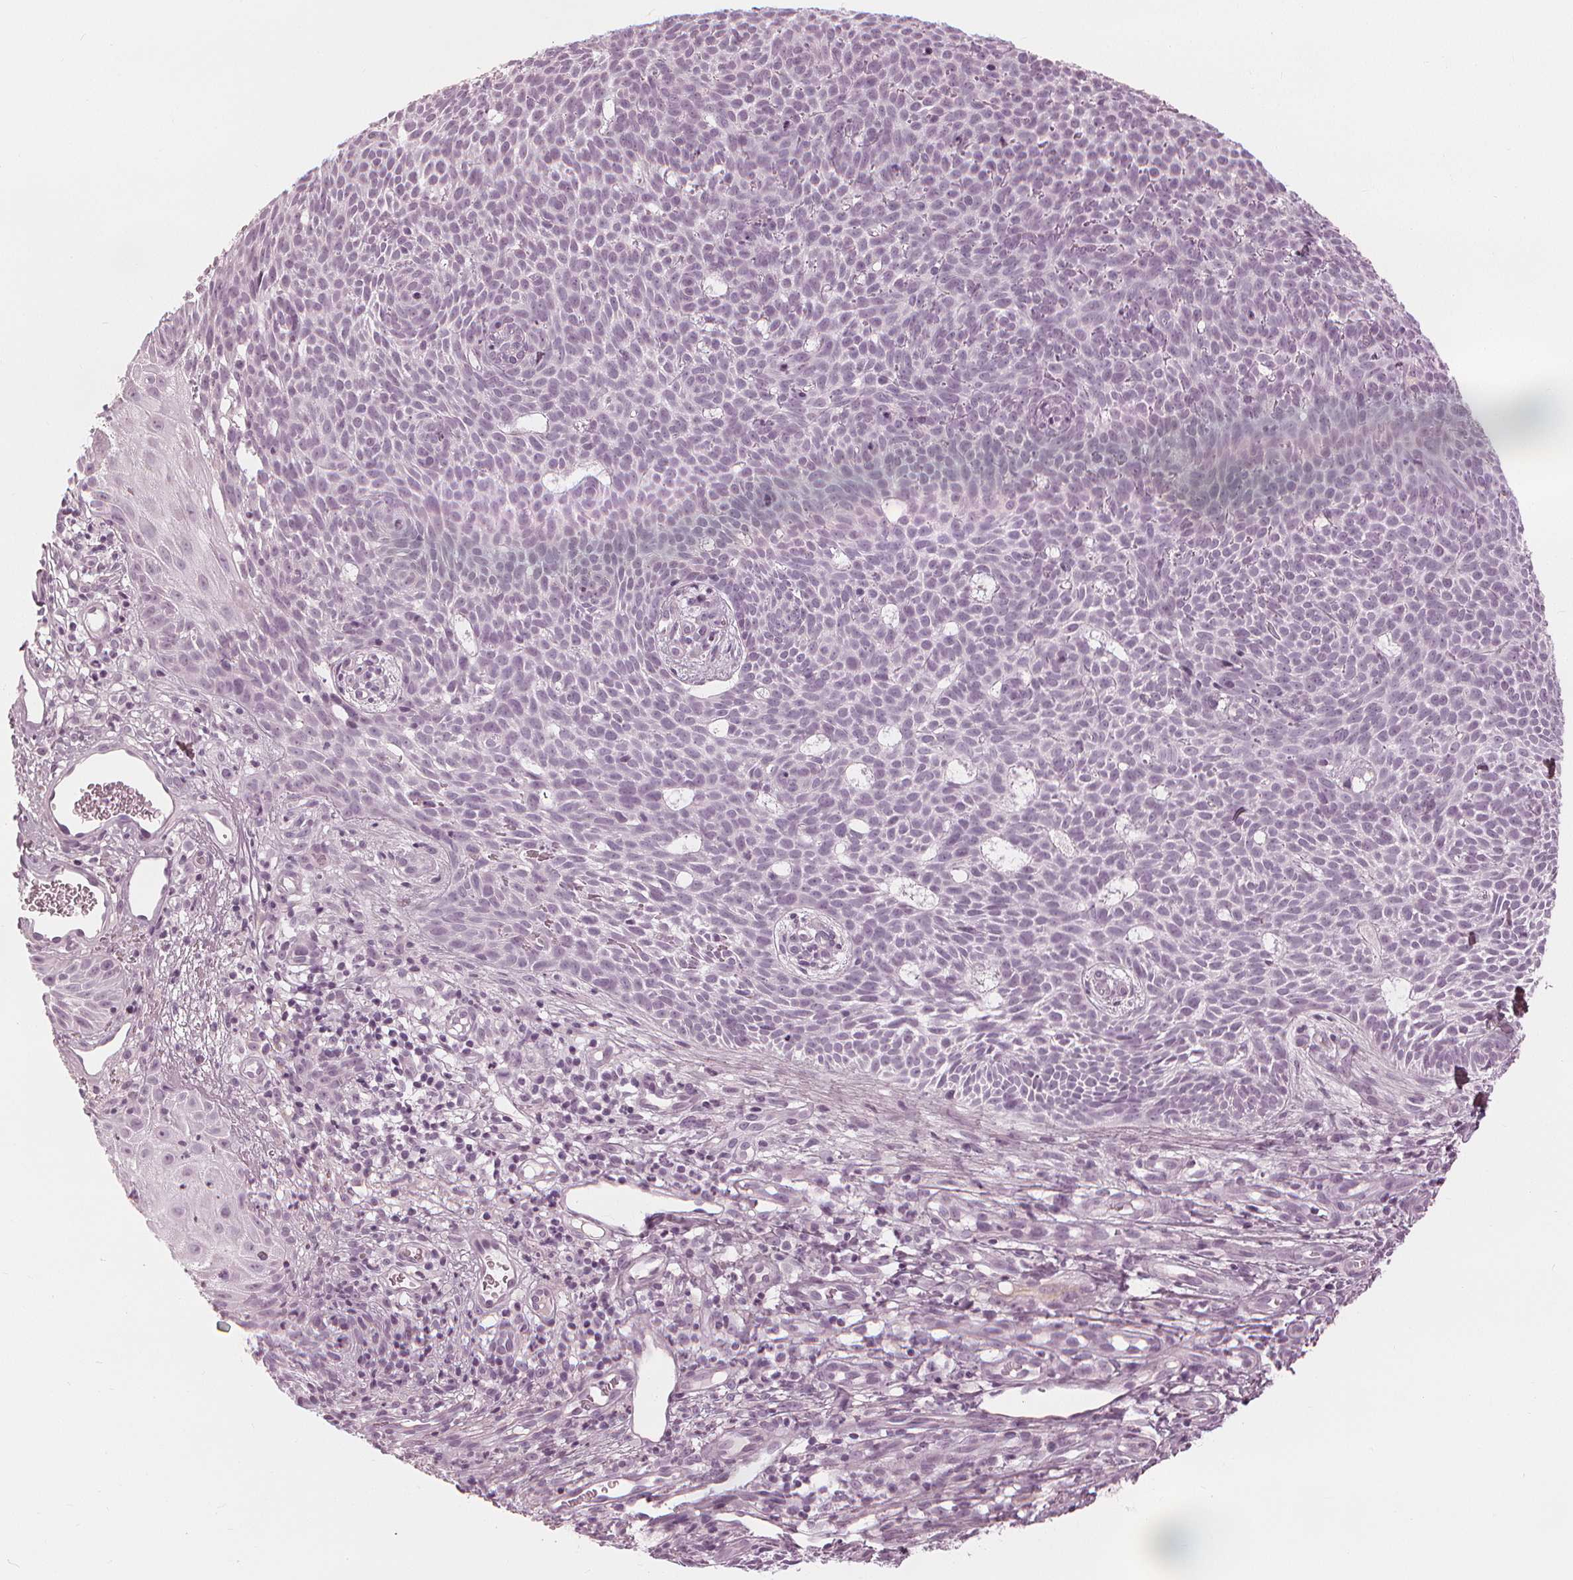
{"staining": {"intensity": "negative", "quantity": "none", "location": "none"}, "tissue": "skin cancer", "cell_type": "Tumor cells", "image_type": "cancer", "snomed": [{"axis": "morphology", "description": "Basal cell carcinoma"}, {"axis": "topography", "description": "Skin"}], "caption": "Tumor cells show no significant expression in basal cell carcinoma (skin). (Brightfield microscopy of DAB immunohistochemistry (IHC) at high magnification).", "gene": "PAEP", "patient": {"sex": "male", "age": 59}}